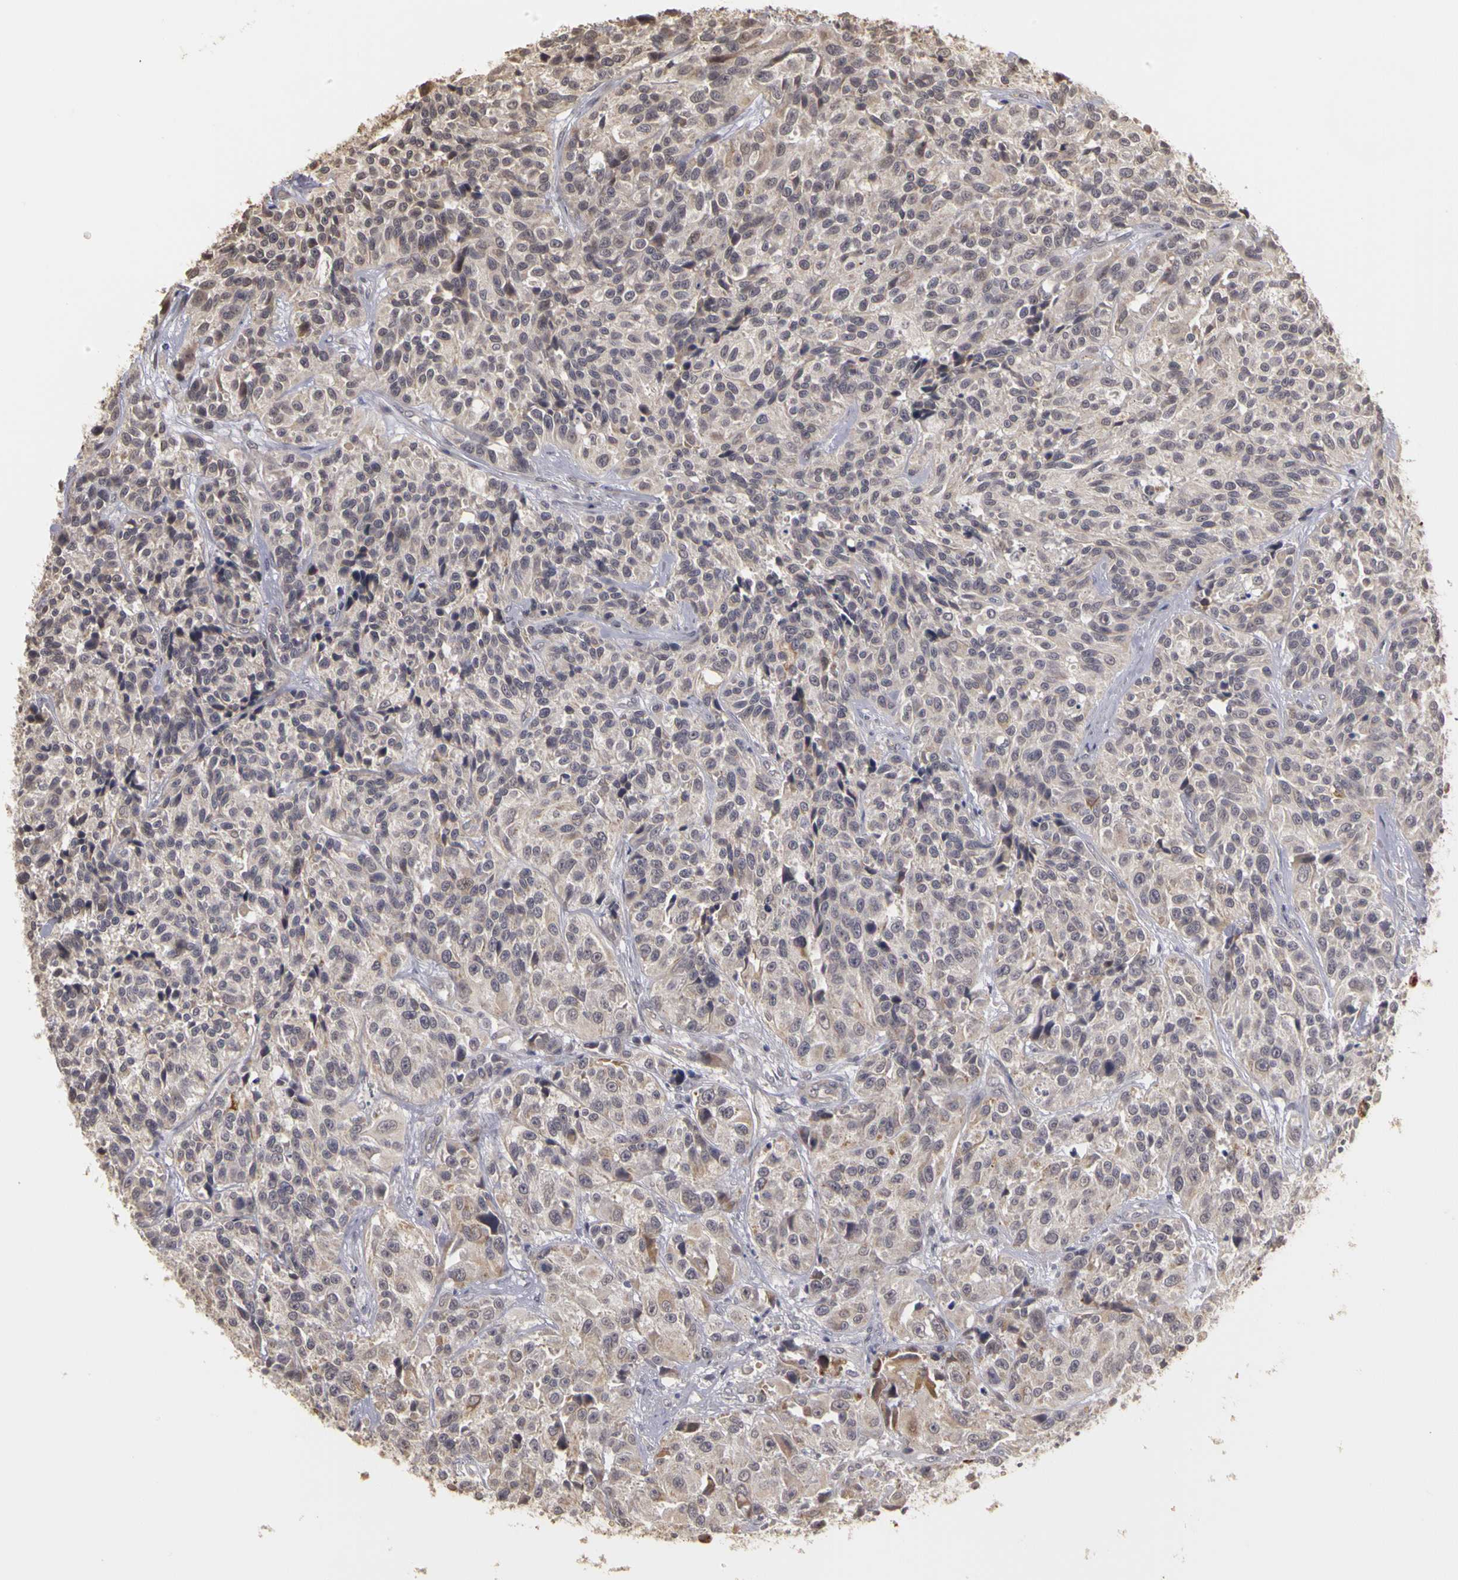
{"staining": {"intensity": "weak", "quantity": "<25%", "location": "cytoplasmic/membranous"}, "tissue": "urothelial cancer", "cell_type": "Tumor cells", "image_type": "cancer", "snomed": [{"axis": "morphology", "description": "Urothelial carcinoma, High grade"}, {"axis": "topography", "description": "Urinary bladder"}], "caption": "Urothelial carcinoma (high-grade) was stained to show a protein in brown. There is no significant staining in tumor cells. The staining is performed using DAB brown chromogen with nuclei counter-stained in using hematoxylin.", "gene": "FRMD7", "patient": {"sex": "female", "age": 81}}